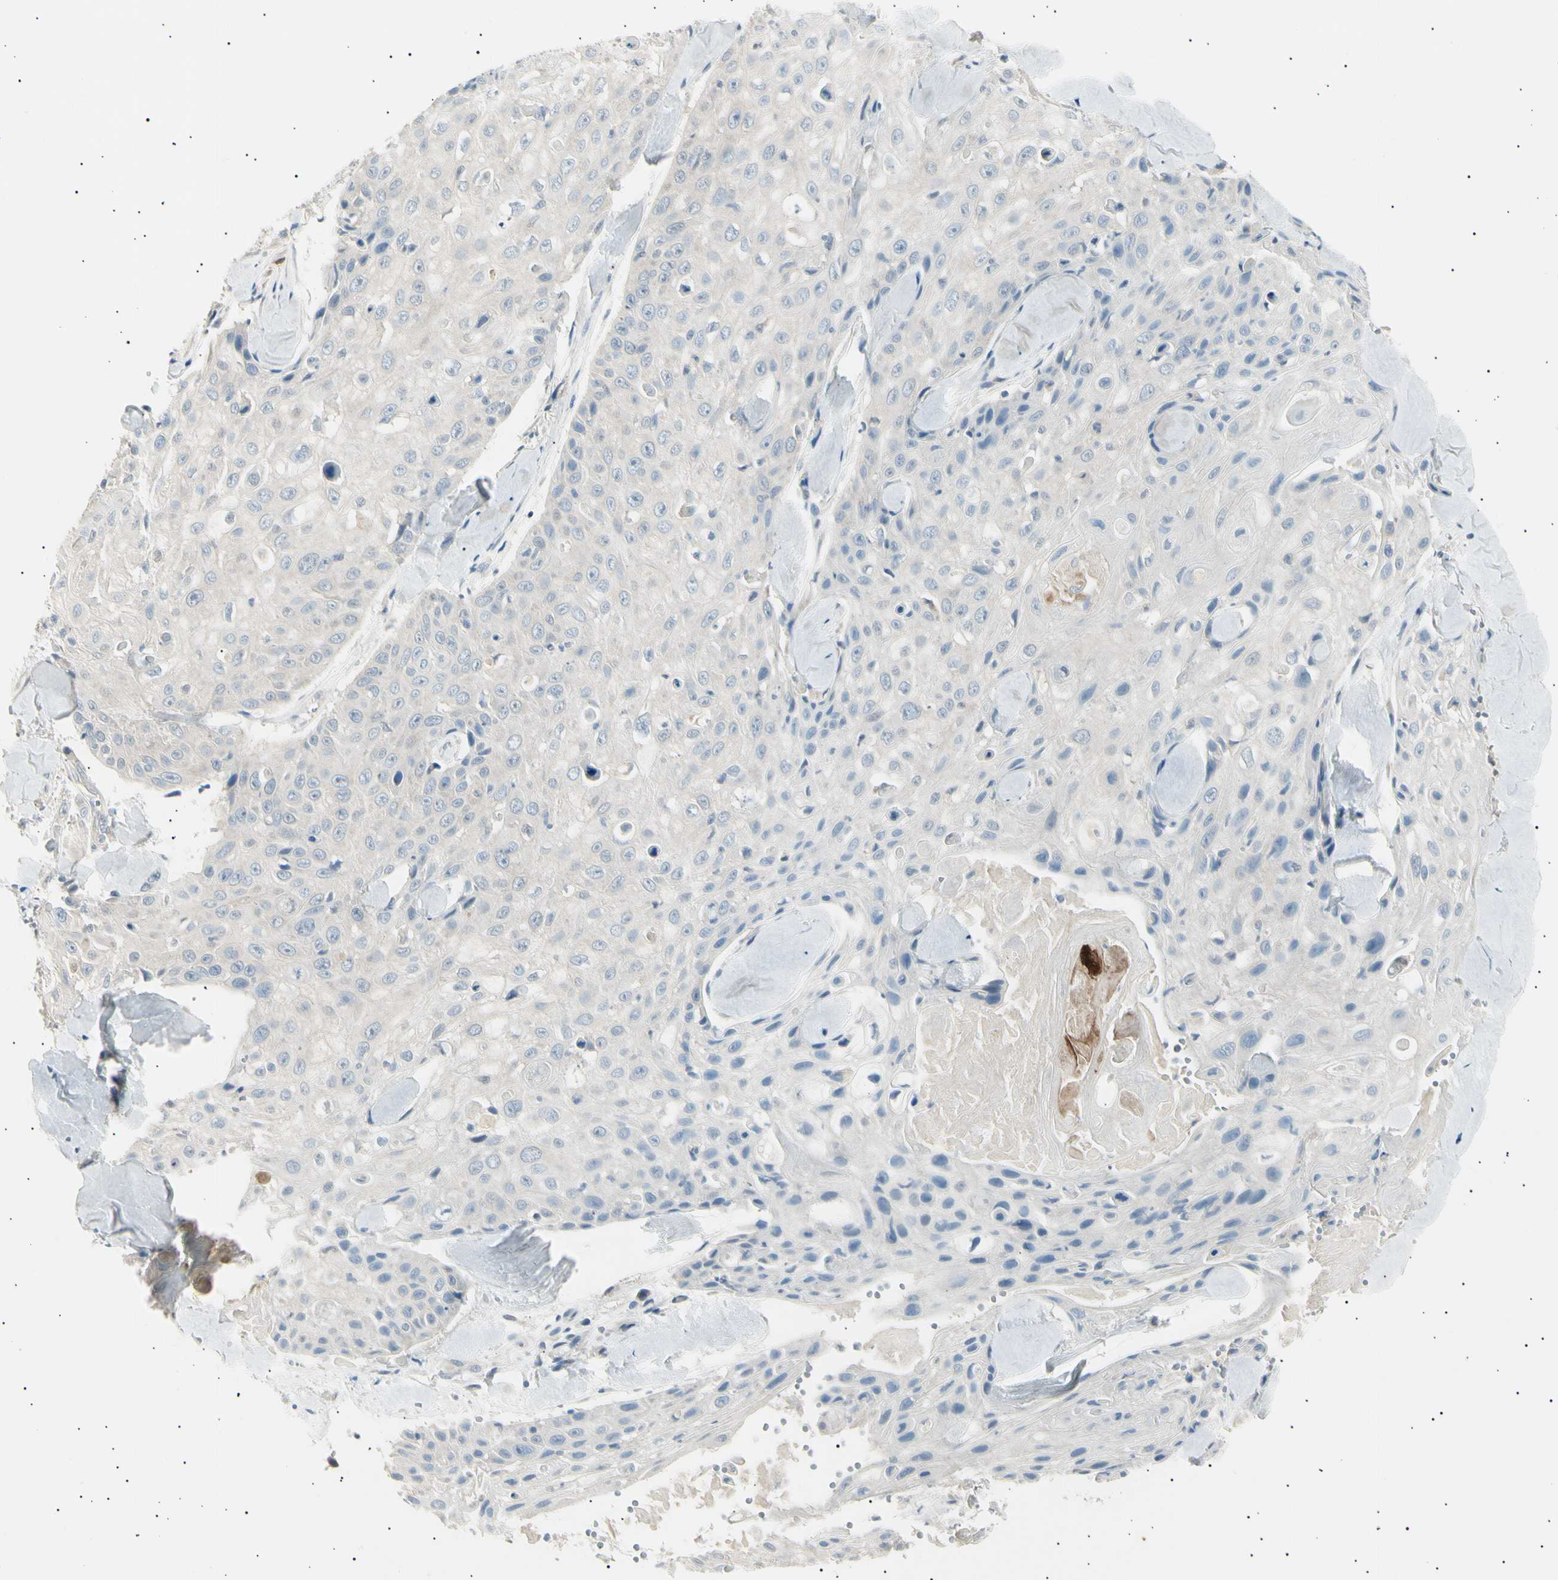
{"staining": {"intensity": "negative", "quantity": "none", "location": "none"}, "tissue": "skin cancer", "cell_type": "Tumor cells", "image_type": "cancer", "snomed": [{"axis": "morphology", "description": "Squamous cell carcinoma, NOS"}, {"axis": "topography", "description": "Skin"}], "caption": "A high-resolution photomicrograph shows immunohistochemistry (IHC) staining of skin cancer (squamous cell carcinoma), which reveals no significant staining in tumor cells. (DAB (3,3'-diaminobenzidine) immunohistochemistry, high magnification).", "gene": "LHPP", "patient": {"sex": "male", "age": 86}}